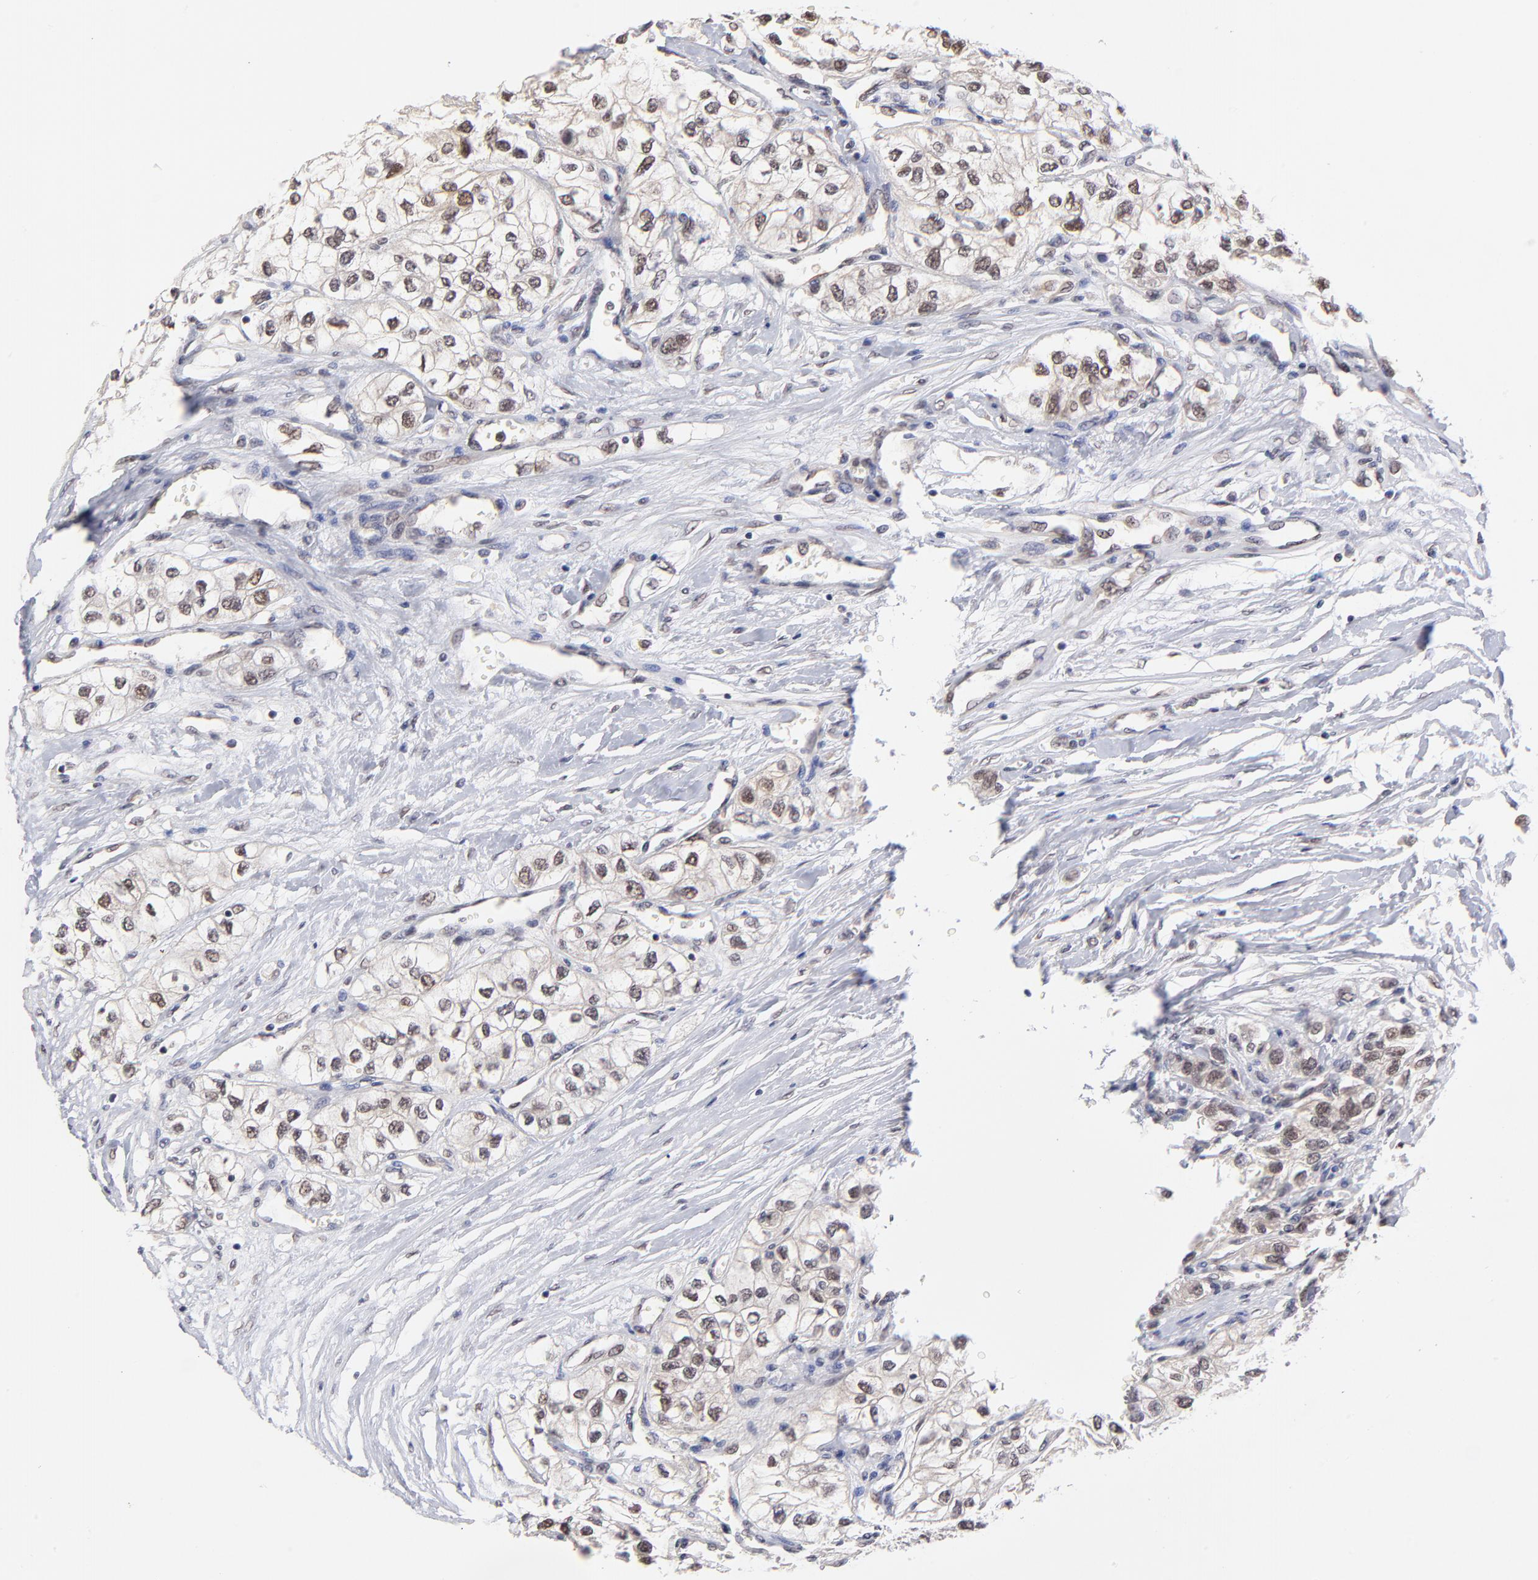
{"staining": {"intensity": "weak", "quantity": "25%-75%", "location": "cytoplasmic/membranous,nuclear"}, "tissue": "renal cancer", "cell_type": "Tumor cells", "image_type": "cancer", "snomed": [{"axis": "morphology", "description": "Adenocarcinoma, NOS"}, {"axis": "topography", "description": "Kidney"}], "caption": "Immunohistochemistry (IHC) photomicrograph of neoplastic tissue: renal adenocarcinoma stained using IHC displays low levels of weak protein expression localized specifically in the cytoplasmic/membranous and nuclear of tumor cells, appearing as a cytoplasmic/membranous and nuclear brown color.", "gene": "UBE2E3", "patient": {"sex": "male", "age": 57}}